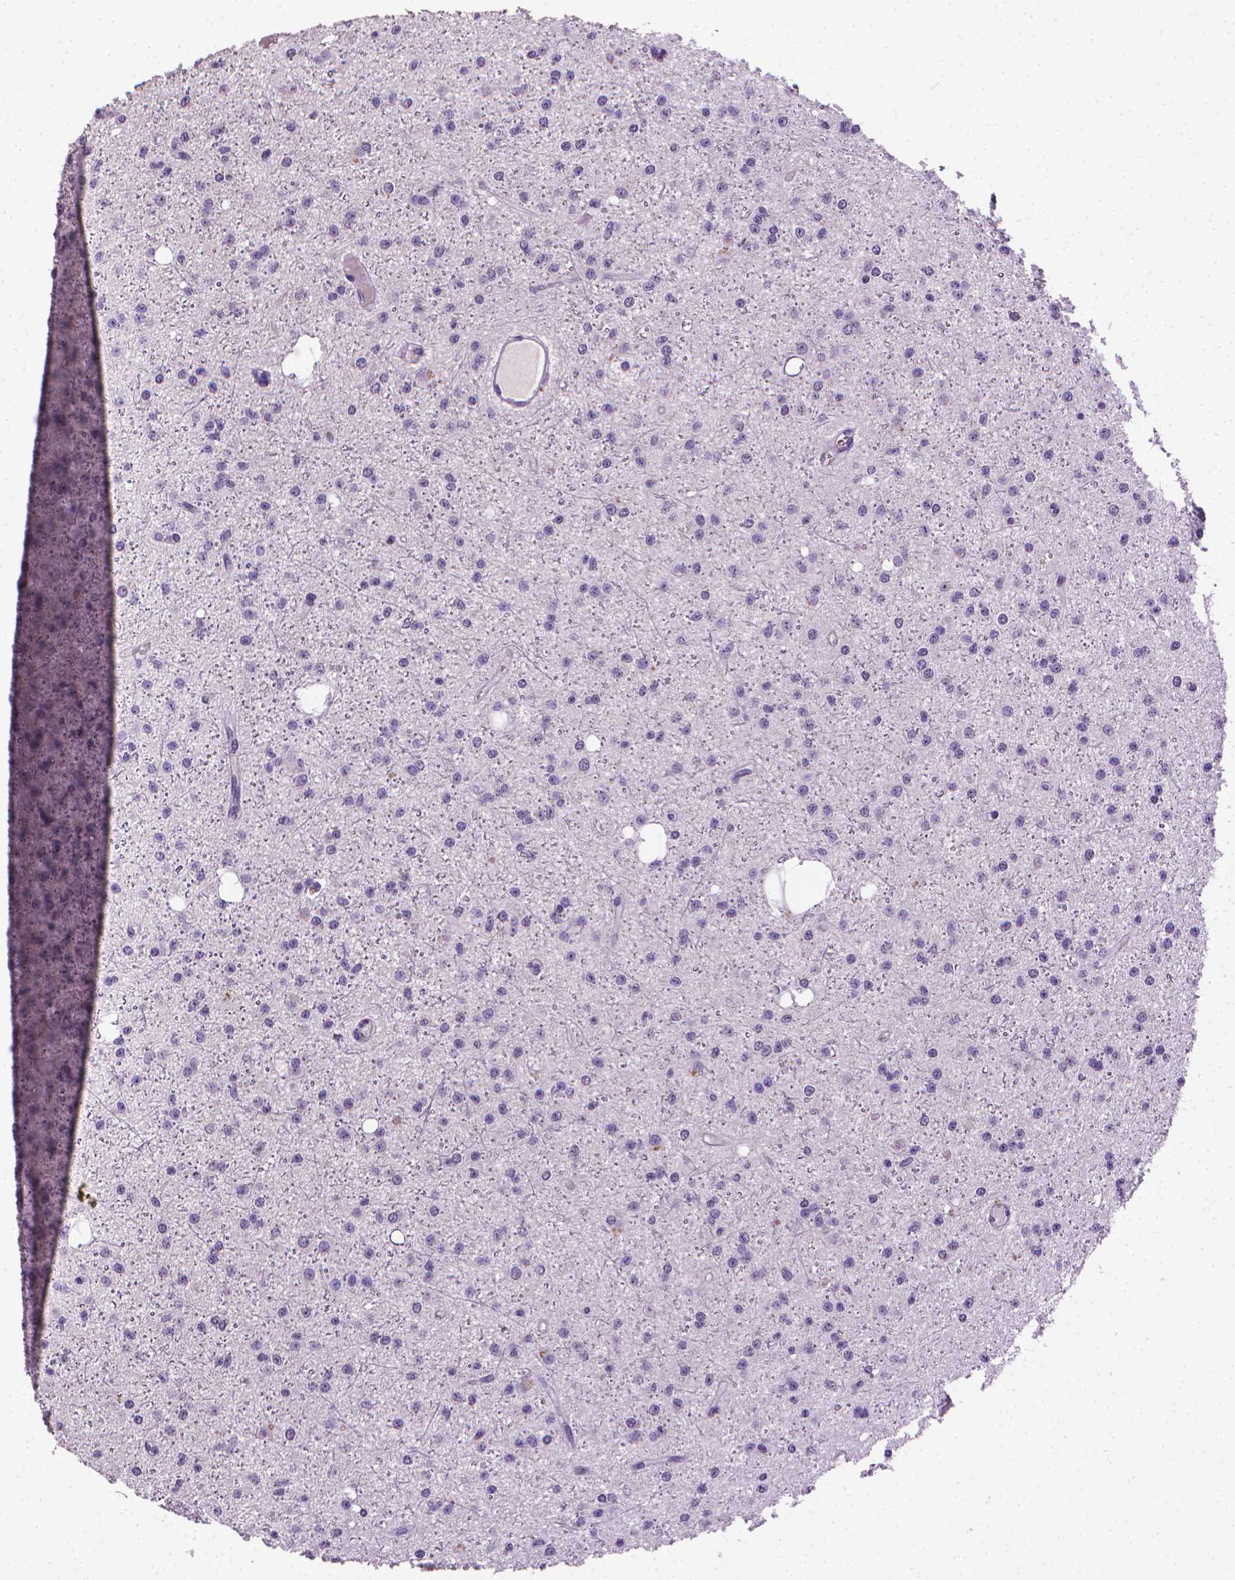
{"staining": {"intensity": "negative", "quantity": "none", "location": "none"}, "tissue": "glioma", "cell_type": "Tumor cells", "image_type": "cancer", "snomed": [{"axis": "morphology", "description": "Glioma, malignant, Low grade"}, {"axis": "topography", "description": "Brain"}], "caption": "A high-resolution histopathology image shows immunohistochemistry (IHC) staining of malignant low-grade glioma, which exhibits no significant positivity in tumor cells.", "gene": "CDKN2D", "patient": {"sex": "male", "age": 27}}